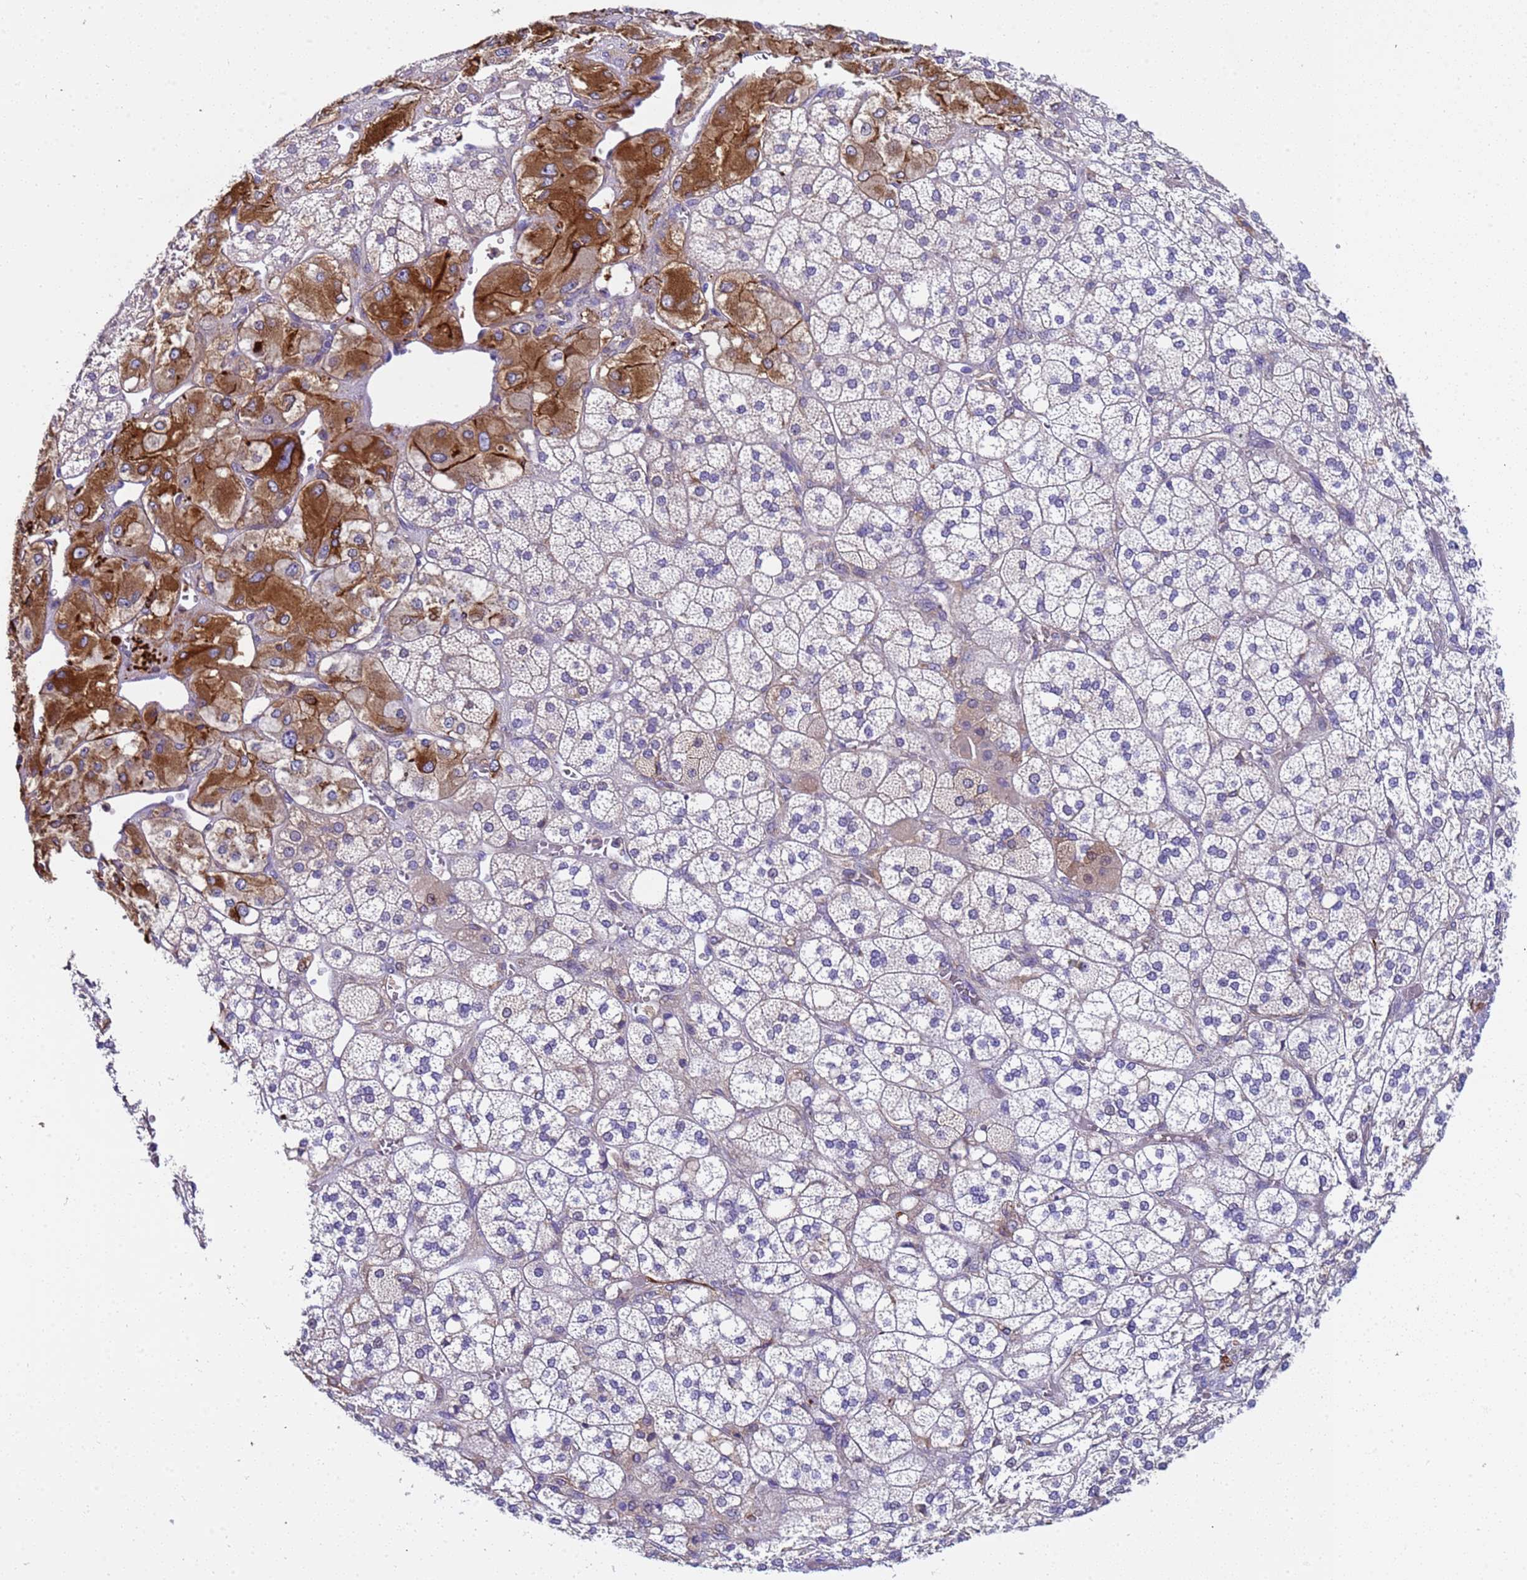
{"staining": {"intensity": "strong", "quantity": "<25%", "location": "cytoplasmic/membranous"}, "tissue": "adrenal gland", "cell_type": "Glandular cells", "image_type": "normal", "snomed": [{"axis": "morphology", "description": "Normal tissue, NOS"}, {"axis": "topography", "description": "Adrenal gland"}], "caption": "Adrenal gland stained with a brown dye shows strong cytoplasmic/membranous positive positivity in approximately <25% of glandular cells.", "gene": "PAQR7", "patient": {"sex": "male", "age": 61}}